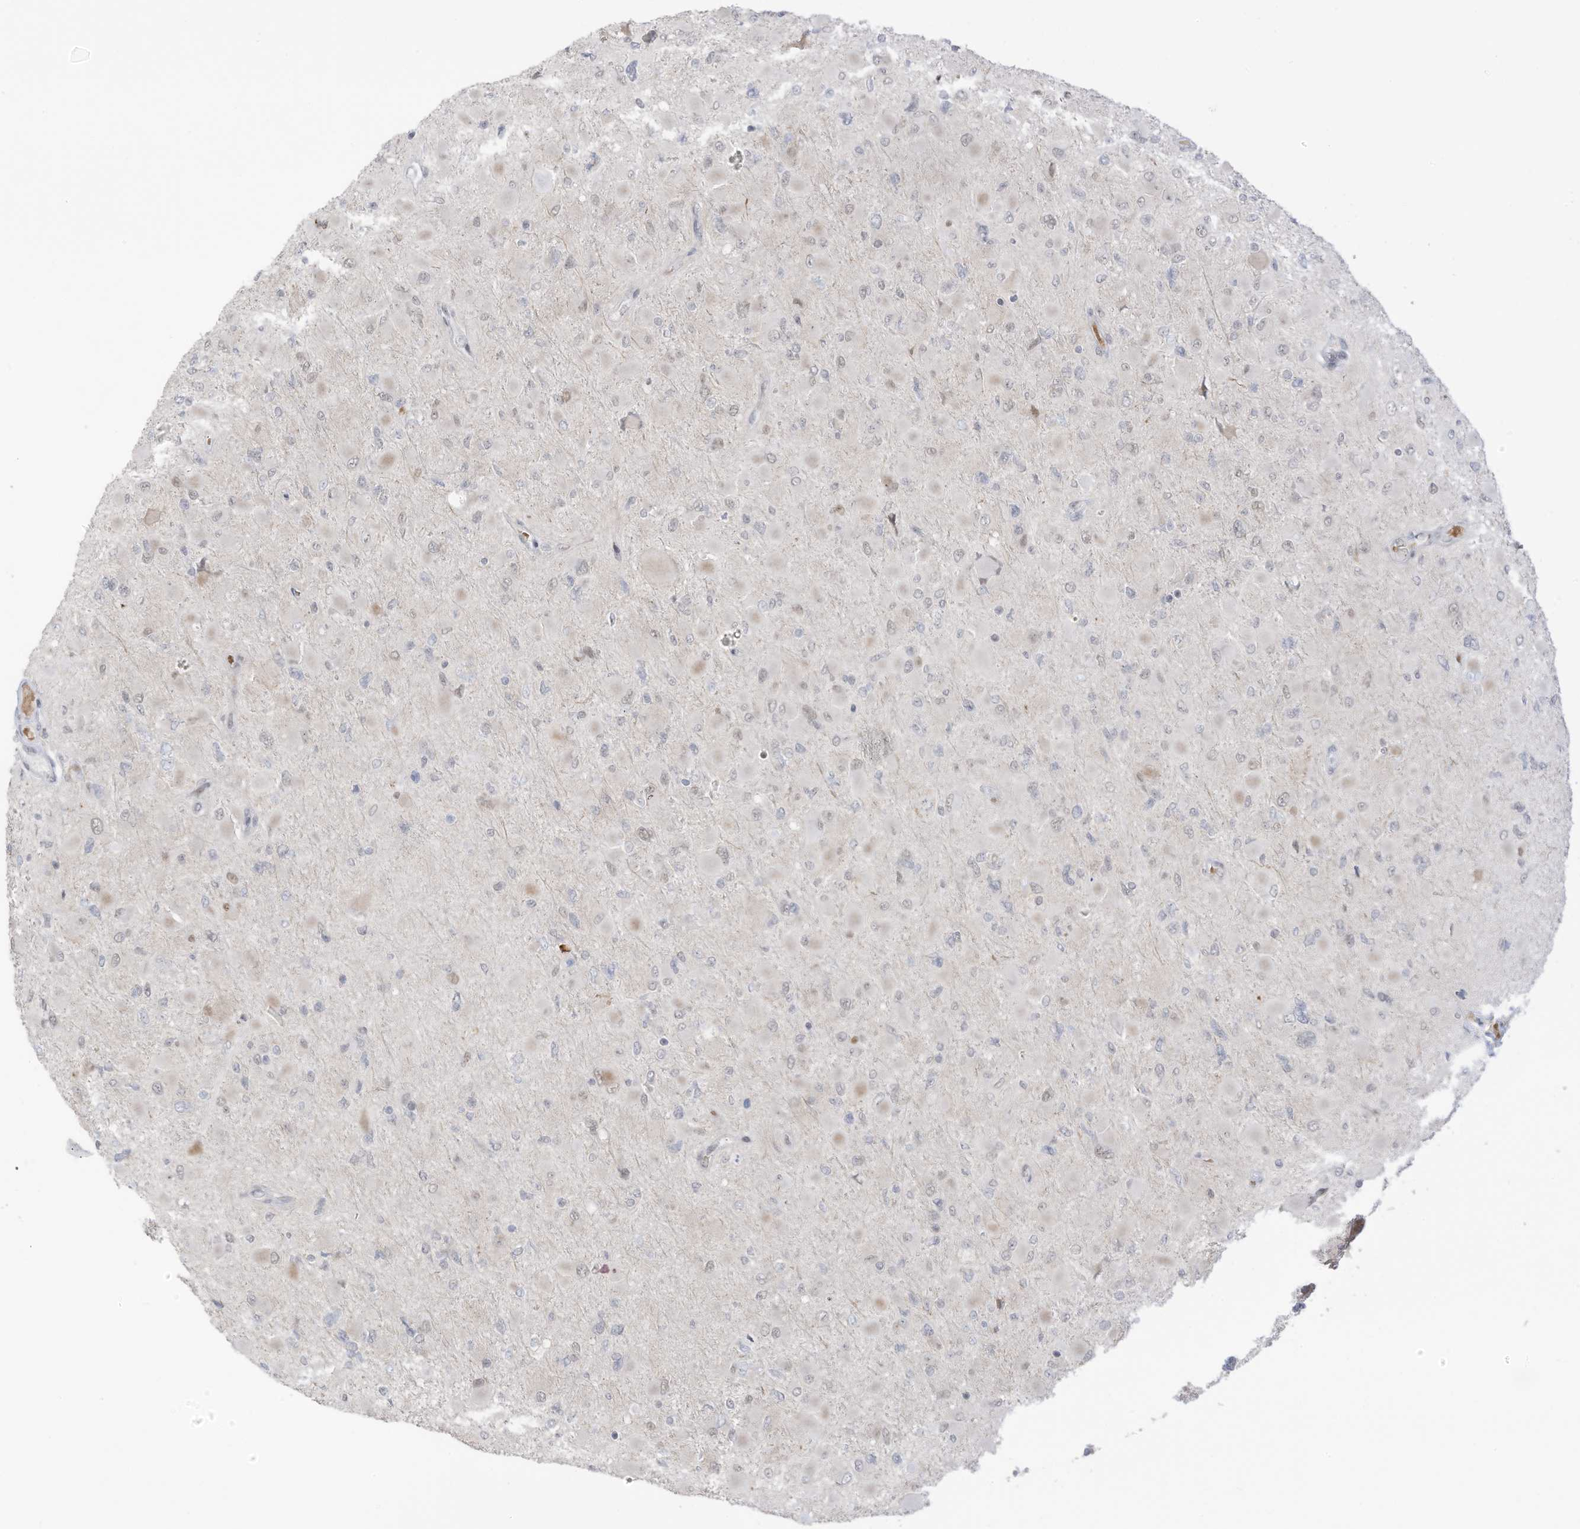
{"staining": {"intensity": "negative", "quantity": "none", "location": "none"}, "tissue": "glioma", "cell_type": "Tumor cells", "image_type": "cancer", "snomed": [{"axis": "morphology", "description": "Glioma, malignant, High grade"}, {"axis": "topography", "description": "Cerebral cortex"}], "caption": "Photomicrograph shows no protein positivity in tumor cells of glioma tissue. The staining was performed using DAB to visualize the protein expression in brown, while the nuclei were stained in blue with hematoxylin (Magnification: 20x).", "gene": "ZCWPW2", "patient": {"sex": "female", "age": 36}}